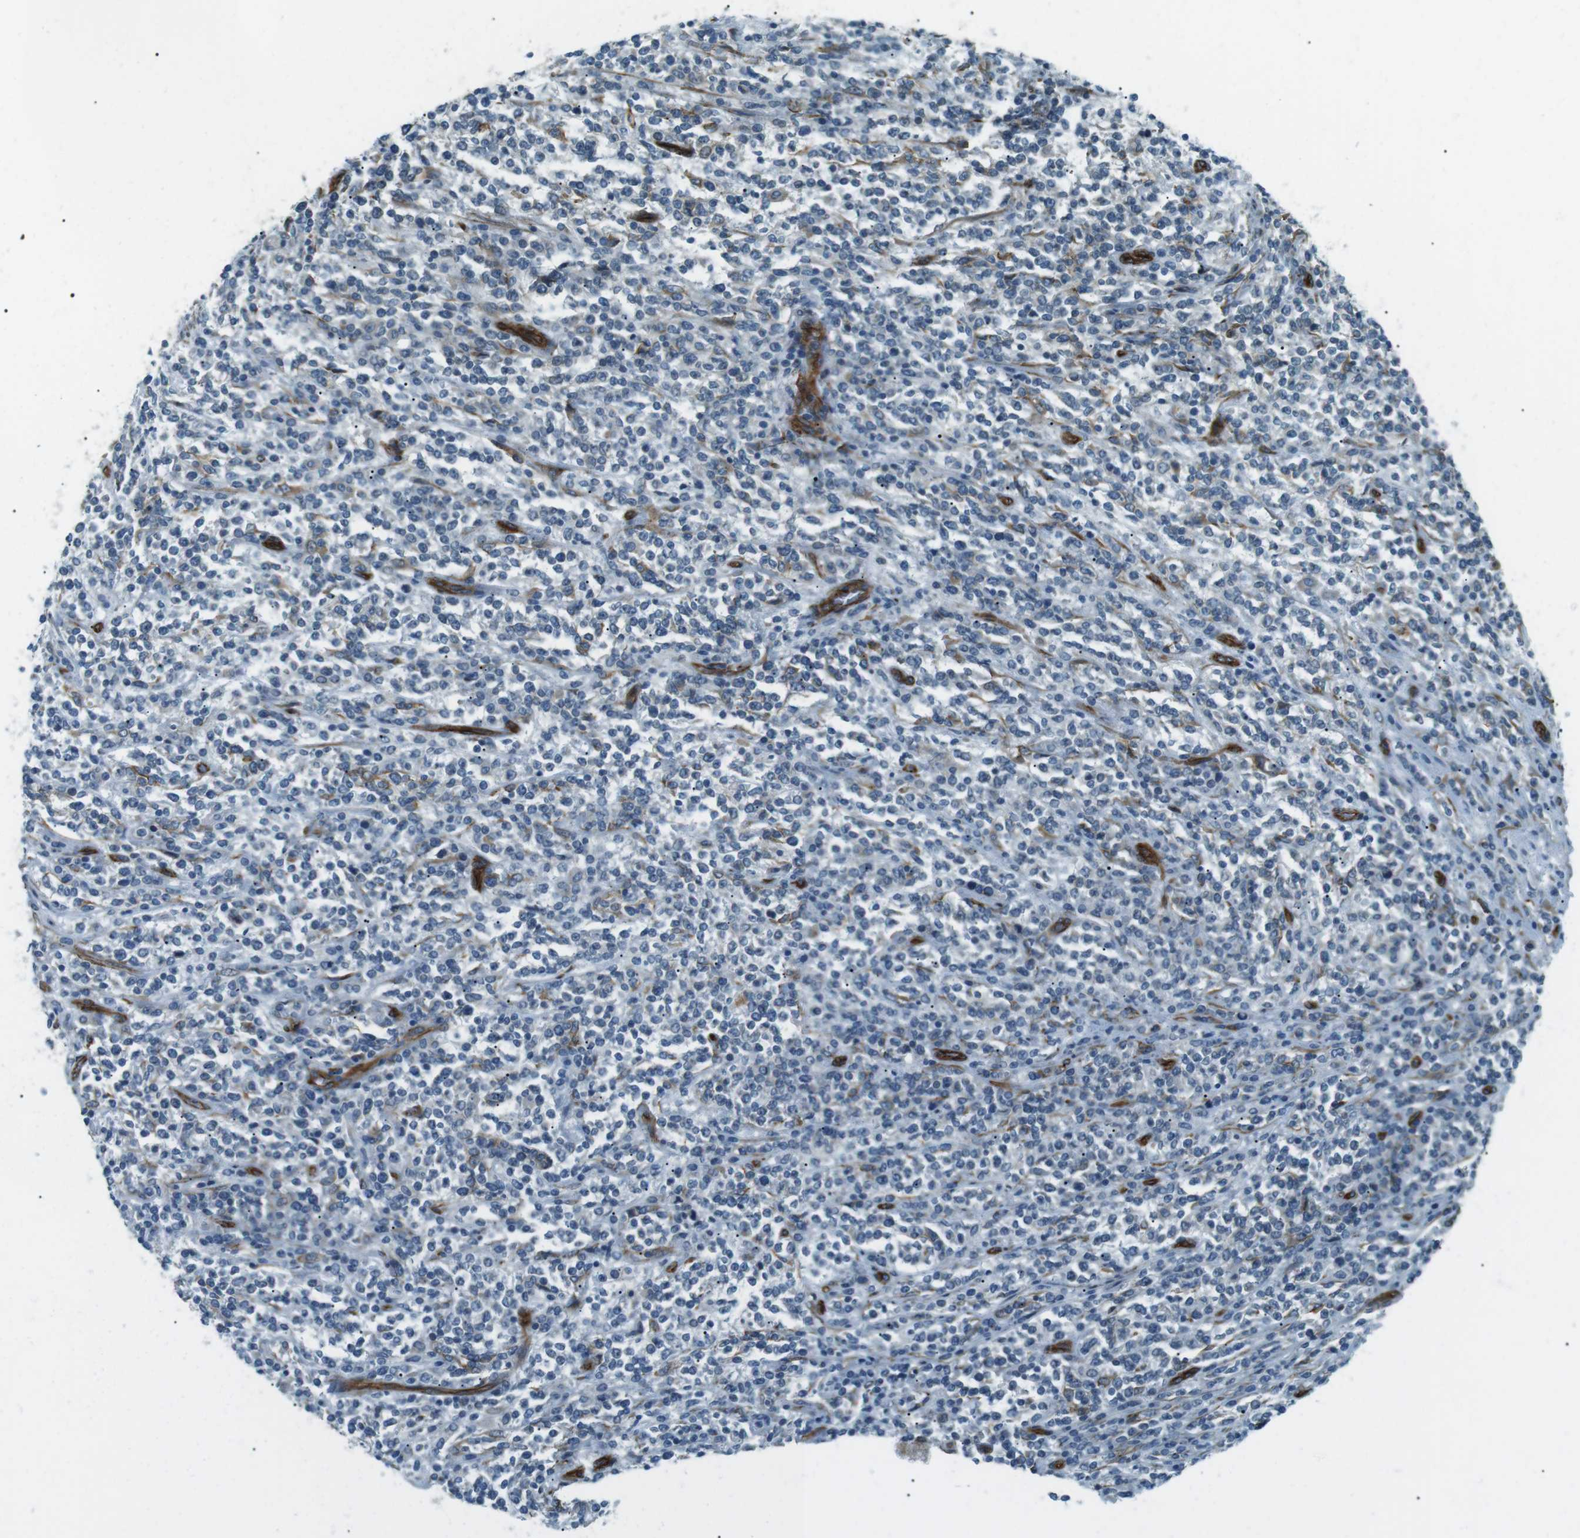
{"staining": {"intensity": "negative", "quantity": "none", "location": "none"}, "tissue": "lymphoma", "cell_type": "Tumor cells", "image_type": "cancer", "snomed": [{"axis": "morphology", "description": "Malignant lymphoma, non-Hodgkin's type, High grade"}, {"axis": "topography", "description": "Soft tissue"}], "caption": "Lymphoma was stained to show a protein in brown. There is no significant positivity in tumor cells. The staining is performed using DAB (3,3'-diaminobenzidine) brown chromogen with nuclei counter-stained in using hematoxylin.", "gene": "ODR4", "patient": {"sex": "male", "age": 18}}